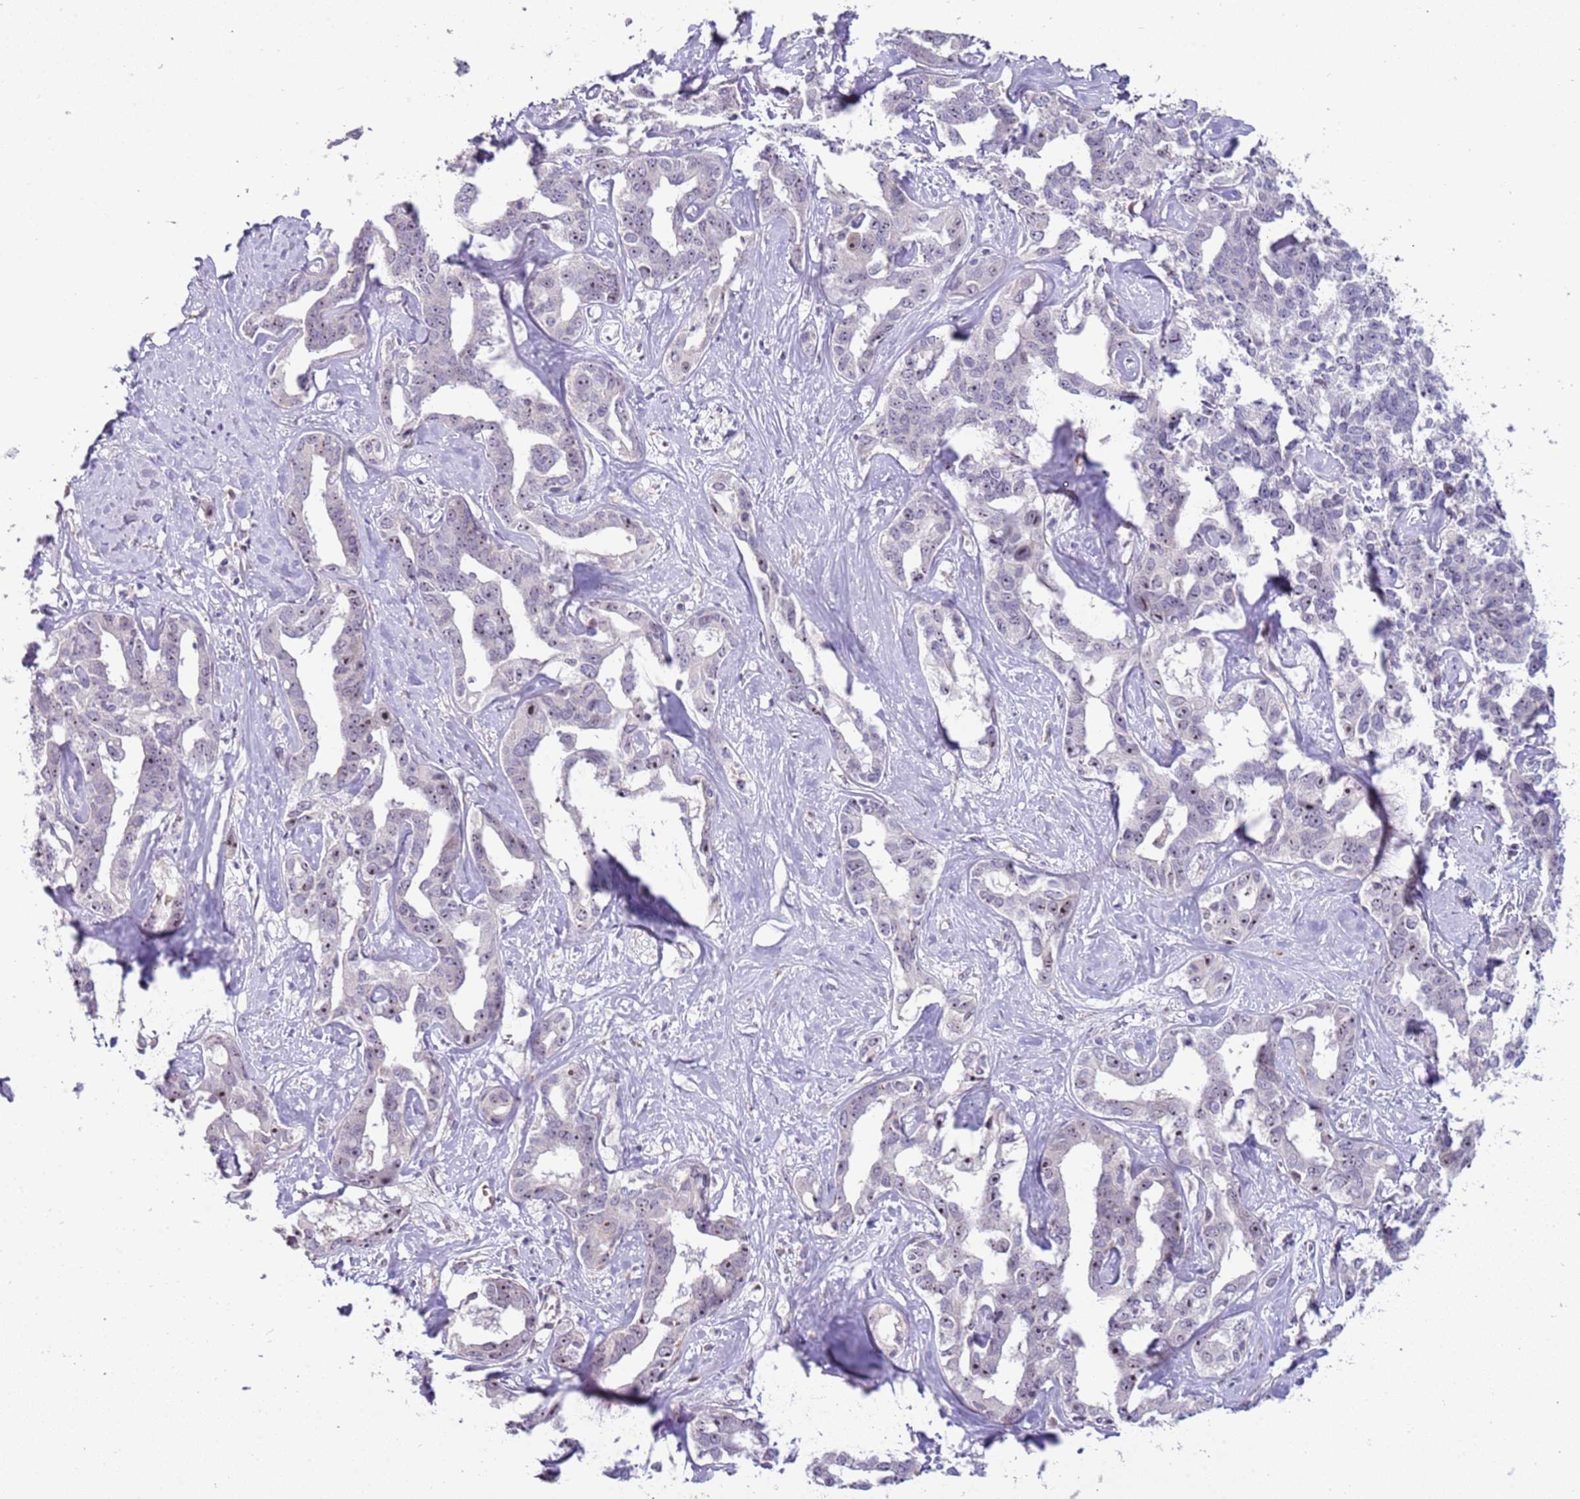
{"staining": {"intensity": "weak", "quantity": "25%-75%", "location": "nuclear"}, "tissue": "liver cancer", "cell_type": "Tumor cells", "image_type": "cancer", "snomed": [{"axis": "morphology", "description": "Cholangiocarcinoma"}, {"axis": "topography", "description": "Liver"}], "caption": "Immunohistochemistry (IHC) (DAB (3,3'-diaminobenzidine)) staining of human cholangiocarcinoma (liver) displays weak nuclear protein staining in about 25%-75% of tumor cells.", "gene": "UCMA", "patient": {"sex": "male", "age": 59}}